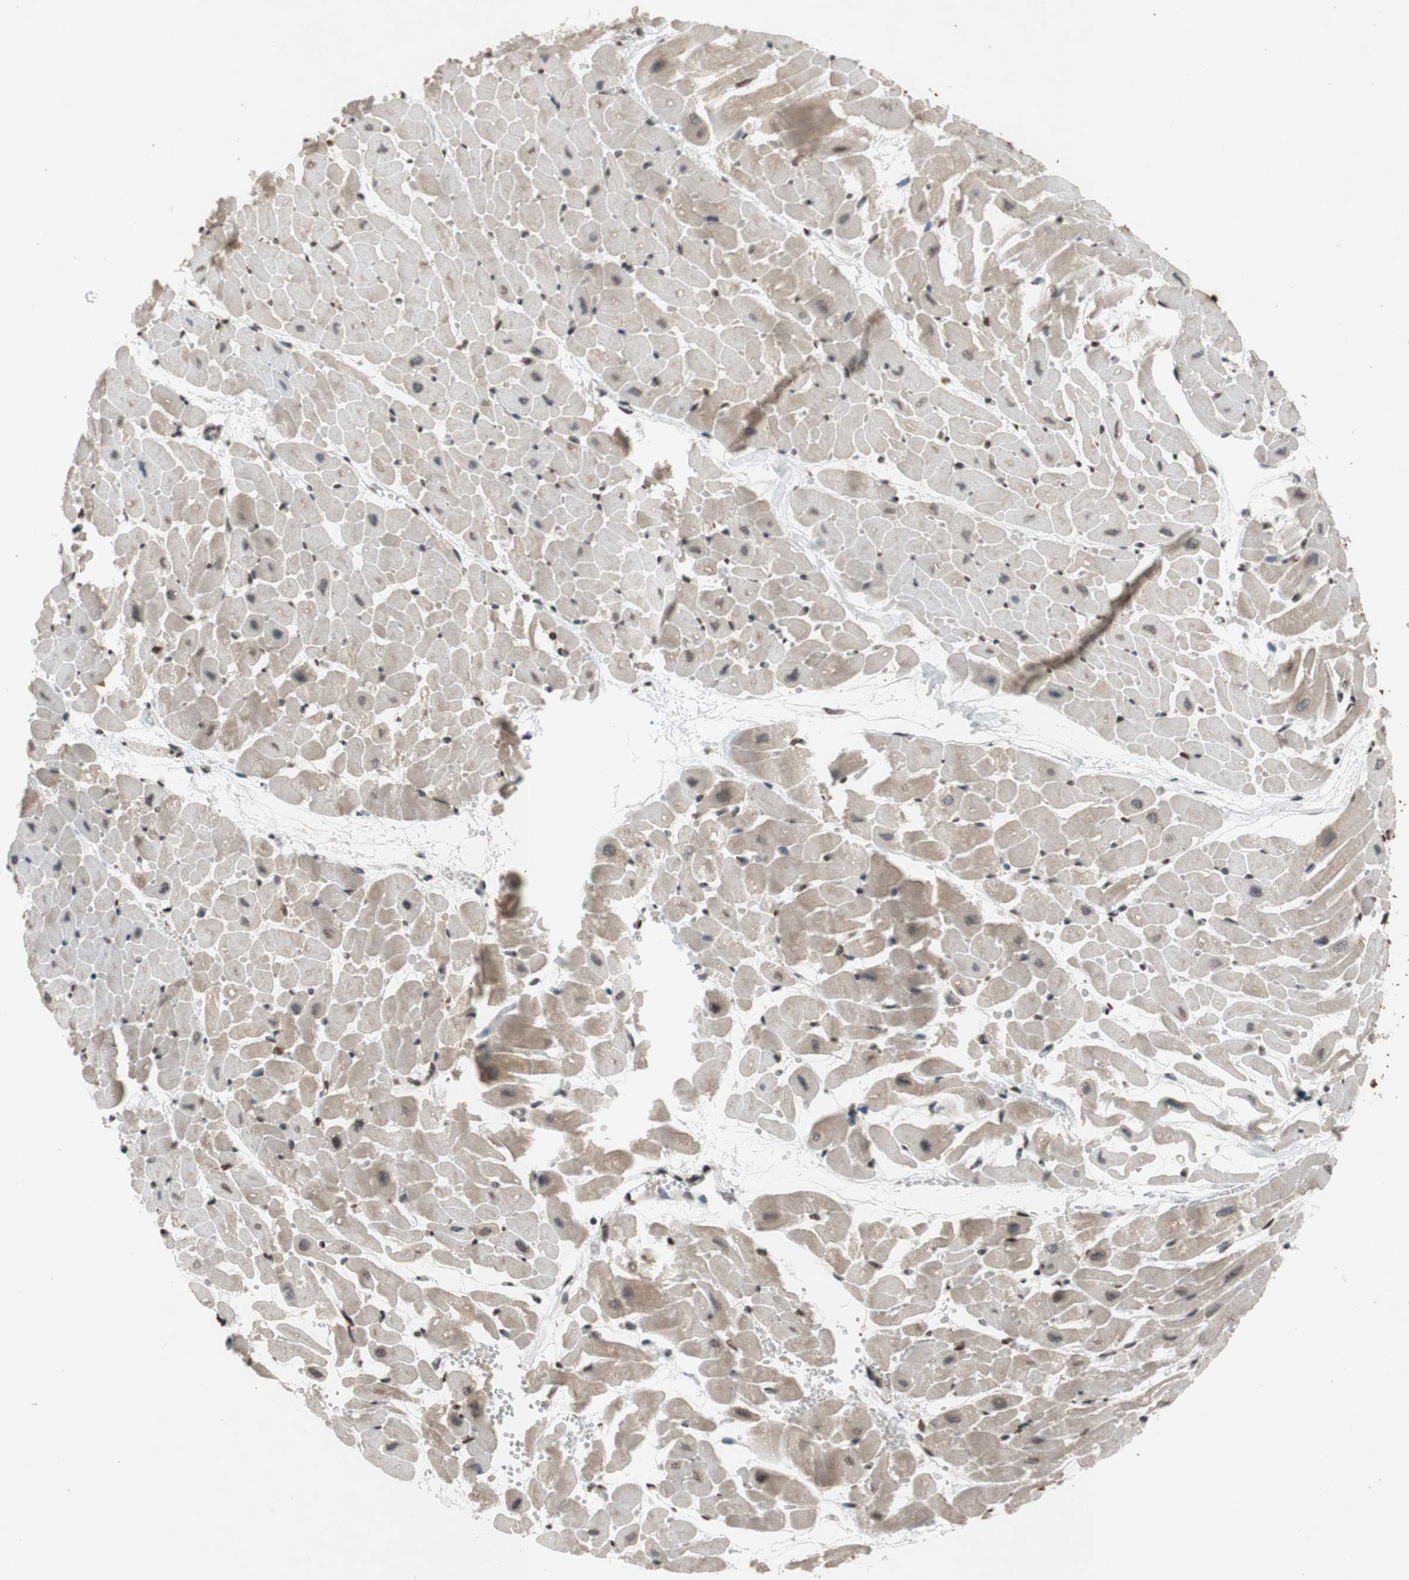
{"staining": {"intensity": "weak", "quantity": "<25%", "location": "cytoplasmic/membranous,nuclear"}, "tissue": "heart muscle", "cell_type": "Cardiomyocytes", "image_type": "normal", "snomed": [{"axis": "morphology", "description": "Normal tissue, NOS"}, {"axis": "topography", "description": "Heart"}], "caption": "The histopathology image displays no significant staining in cardiomyocytes of heart muscle.", "gene": "MCM6", "patient": {"sex": "male", "age": 45}}